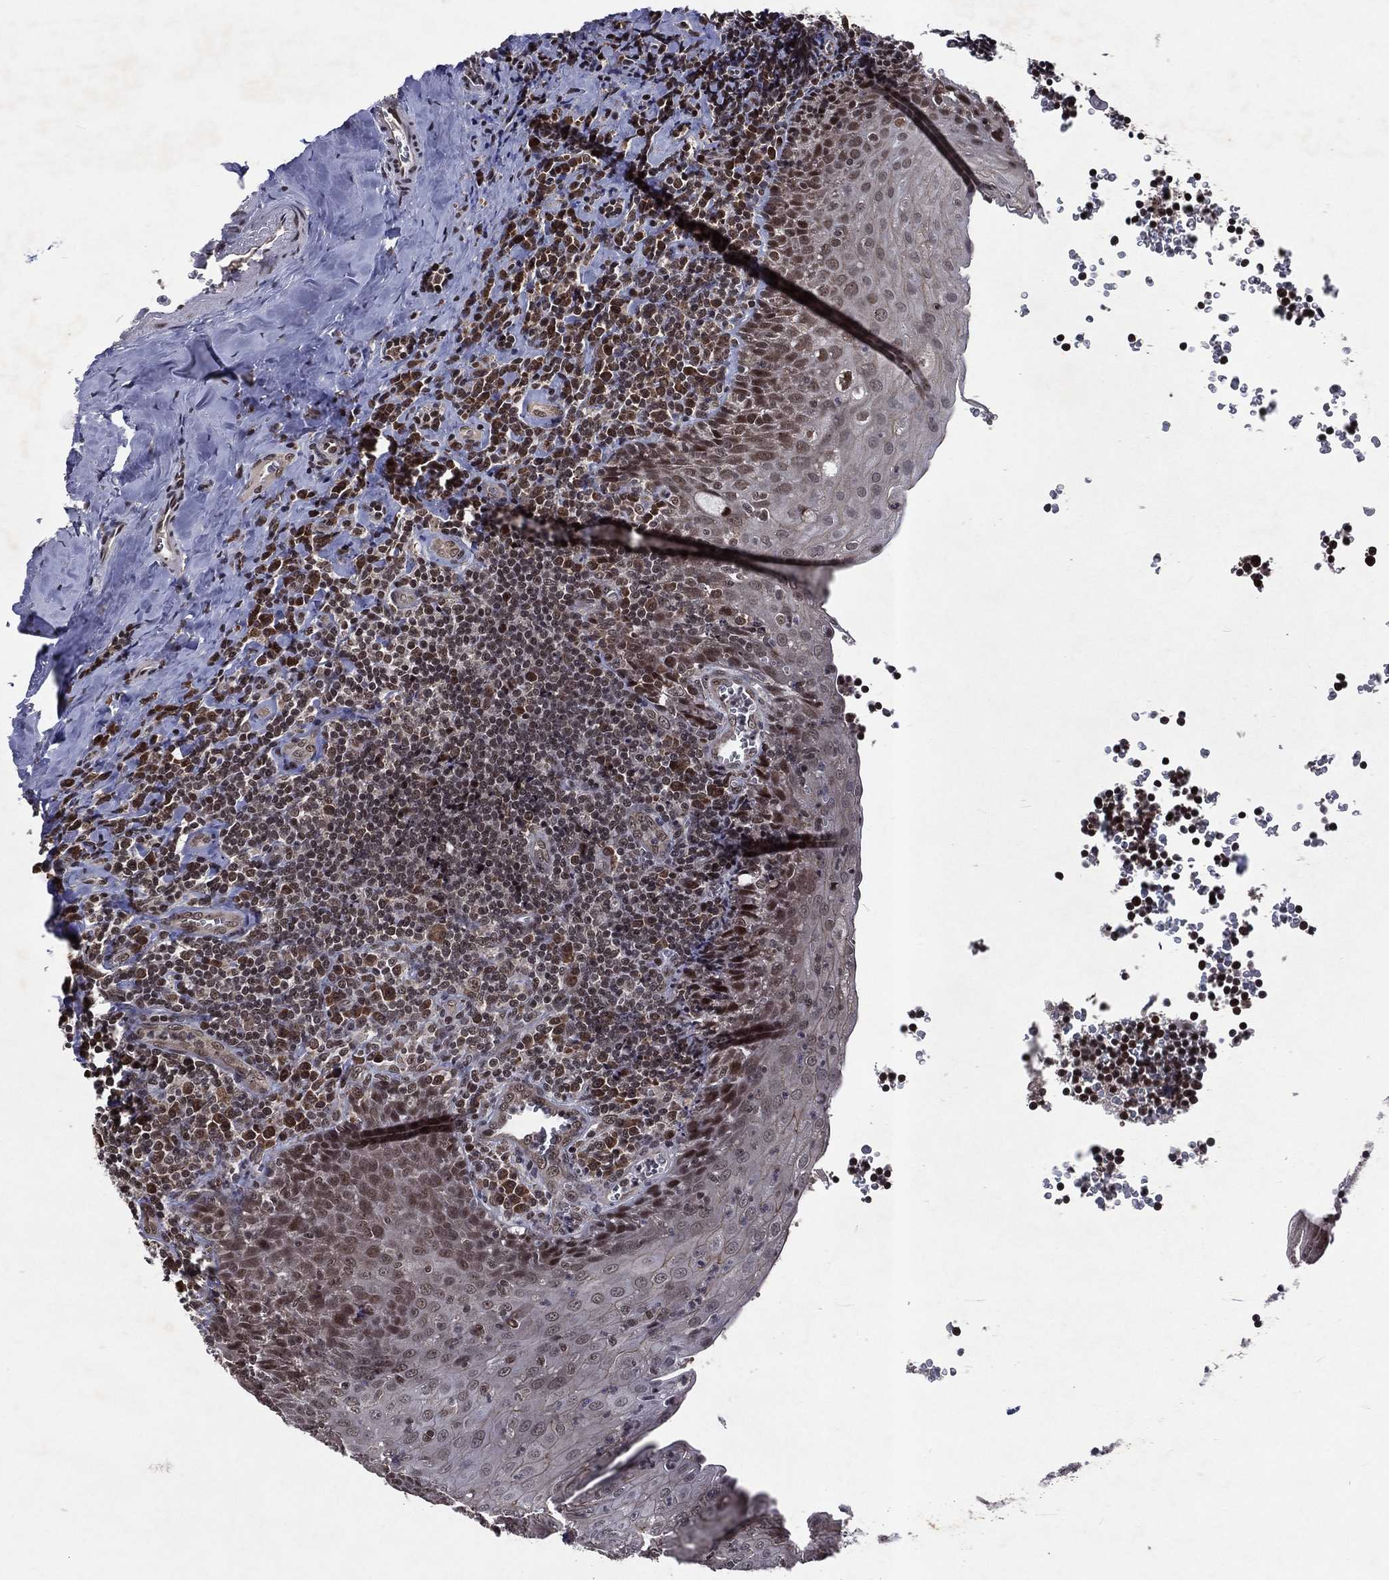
{"staining": {"intensity": "moderate", "quantity": "25%-75%", "location": "nuclear"}, "tissue": "tonsil", "cell_type": "Germinal center cells", "image_type": "normal", "snomed": [{"axis": "morphology", "description": "Normal tissue, NOS"}, {"axis": "morphology", "description": "Inflammation, NOS"}, {"axis": "topography", "description": "Tonsil"}], "caption": "This micrograph displays normal tonsil stained with immunohistochemistry (IHC) to label a protein in brown. The nuclear of germinal center cells show moderate positivity for the protein. Nuclei are counter-stained blue.", "gene": "DMAP1", "patient": {"sex": "female", "age": 31}}